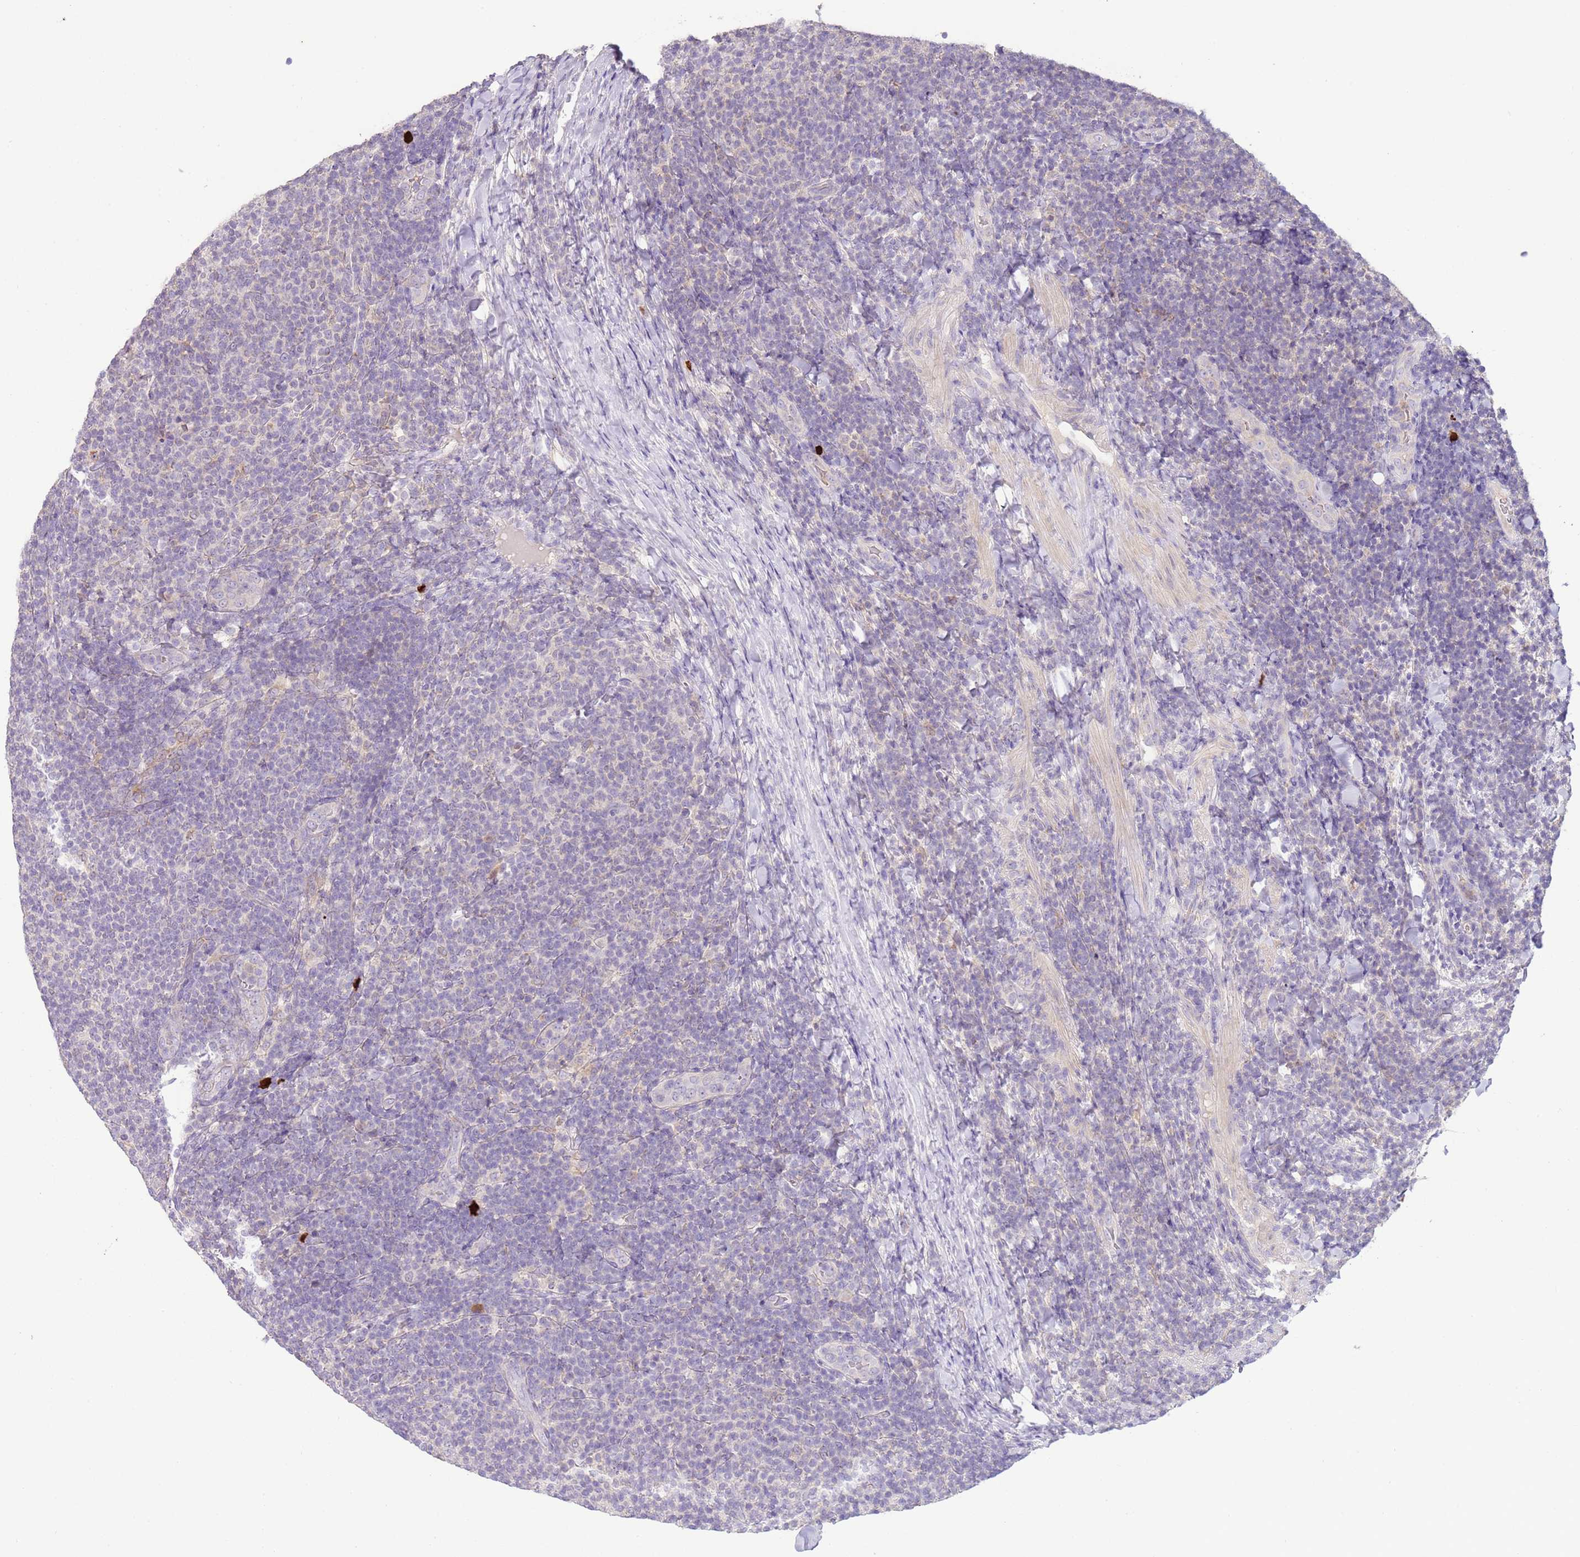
{"staining": {"intensity": "negative", "quantity": "none", "location": "none"}, "tissue": "lymphoma", "cell_type": "Tumor cells", "image_type": "cancer", "snomed": [{"axis": "morphology", "description": "Malignant lymphoma, non-Hodgkin's type, Low grade"}, {"axis": "topography", "description": "Lymph node"}], "caption": "The micrograph demonstrates no staining of tumor cells in lymphoma.", "gene": "IL2RG", "patient": {"sex": "male", "age": 66}}